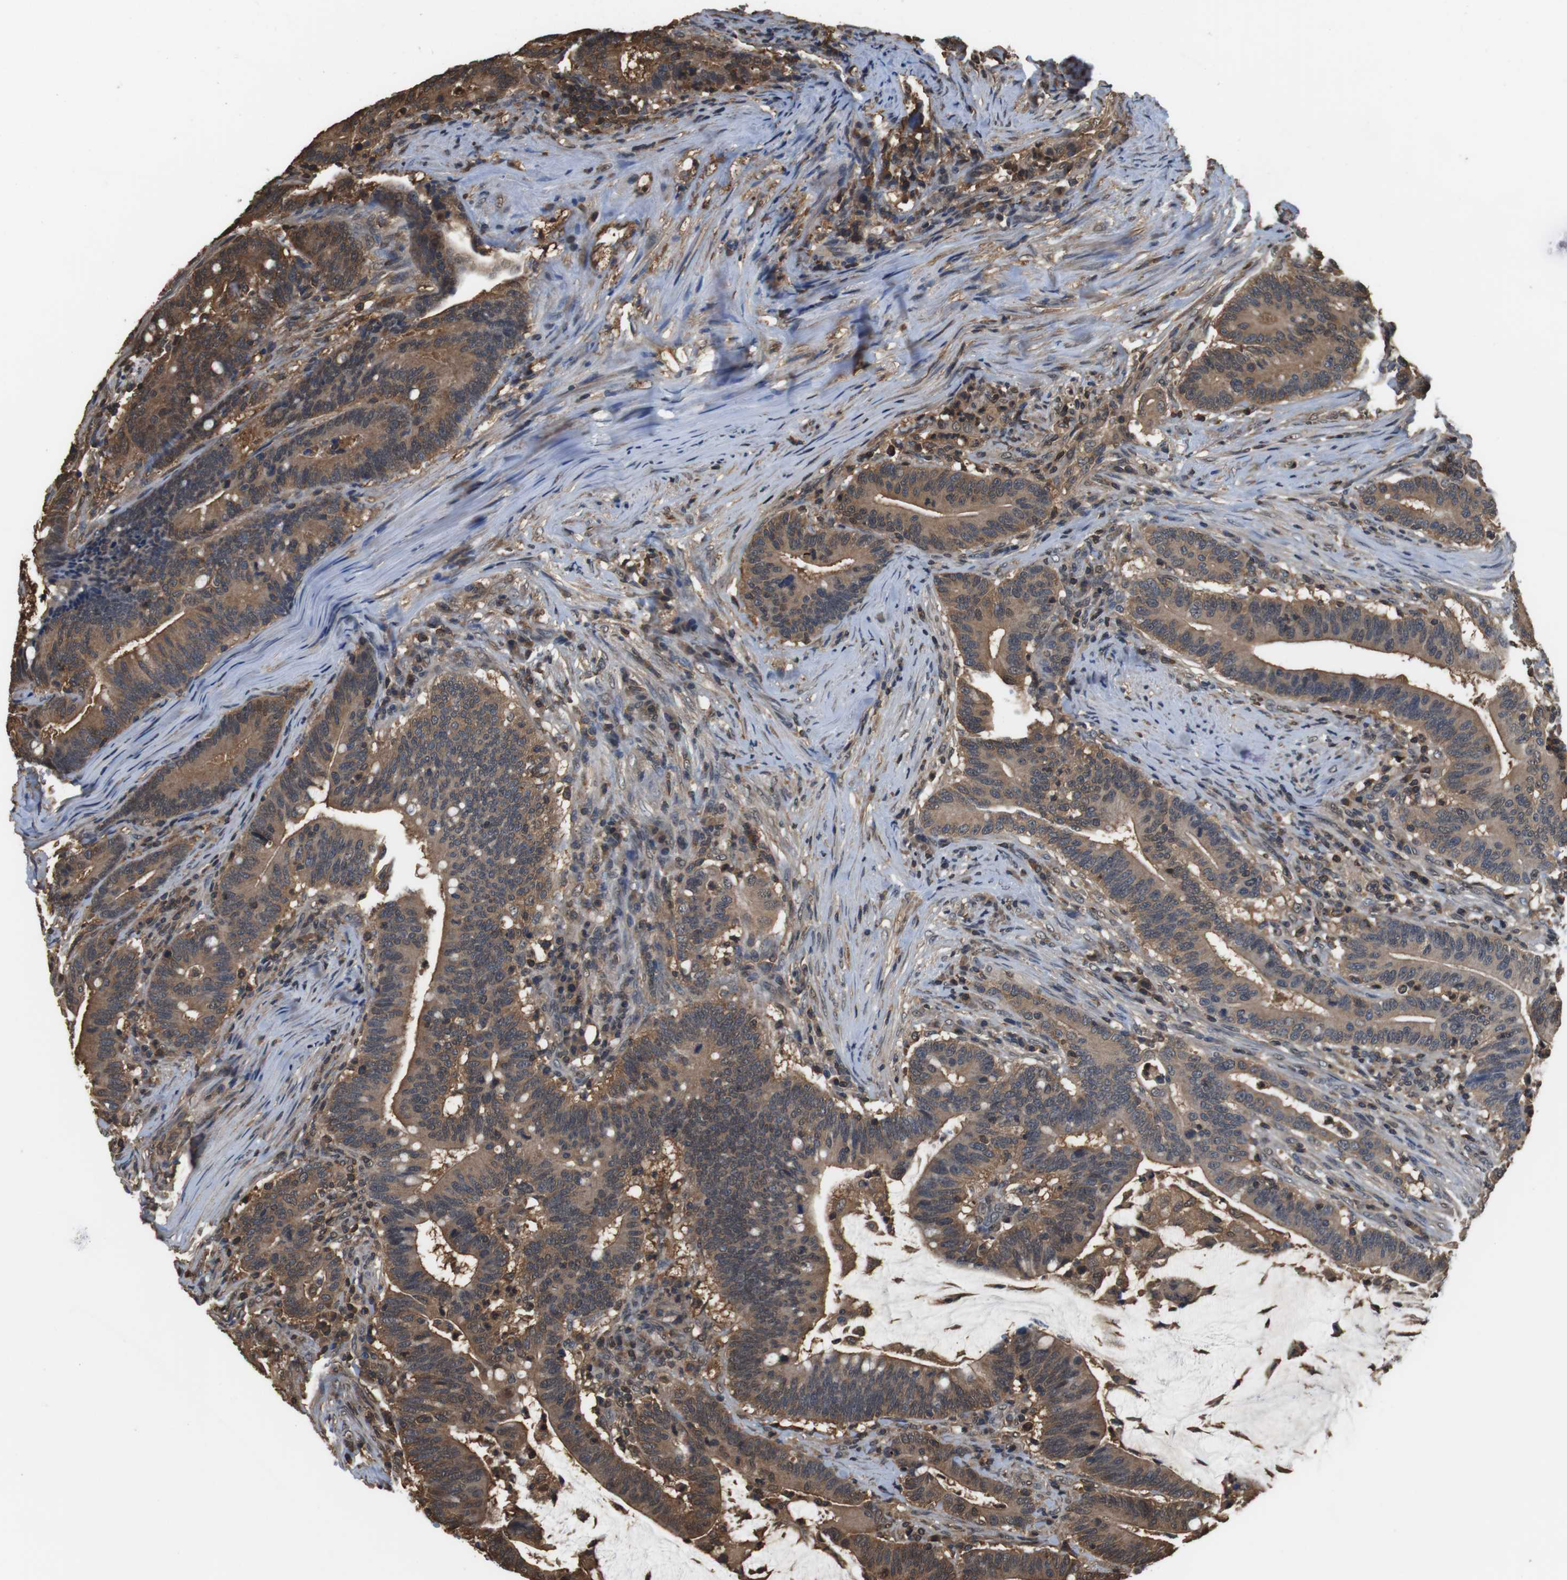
{"staining": {"intensity": "moderate", "quantity": ">75%", "location": "cytoplasmic/membranous,nuclear"}, "tissue": "colorectal cancer", "cell_type": "Tumor cells", "image_type": "cancer", "snomed": [{"axis": "morphology", "description": "Normal tissue, NOS"}, {"axis": "morphology", "description": "Adenocarcinoma, NOS"}, {"axis": "topography", "description": "Colon"}], "caption": "Human colorectal adenocarcinoma stained with a brown dye demonstrates moderate cytoplasmic/membranous and nuclear positive expression in approximately >75% of tumor cells.", "gene": "LDHA", "patient": {"sex": "female", "age": 66}}